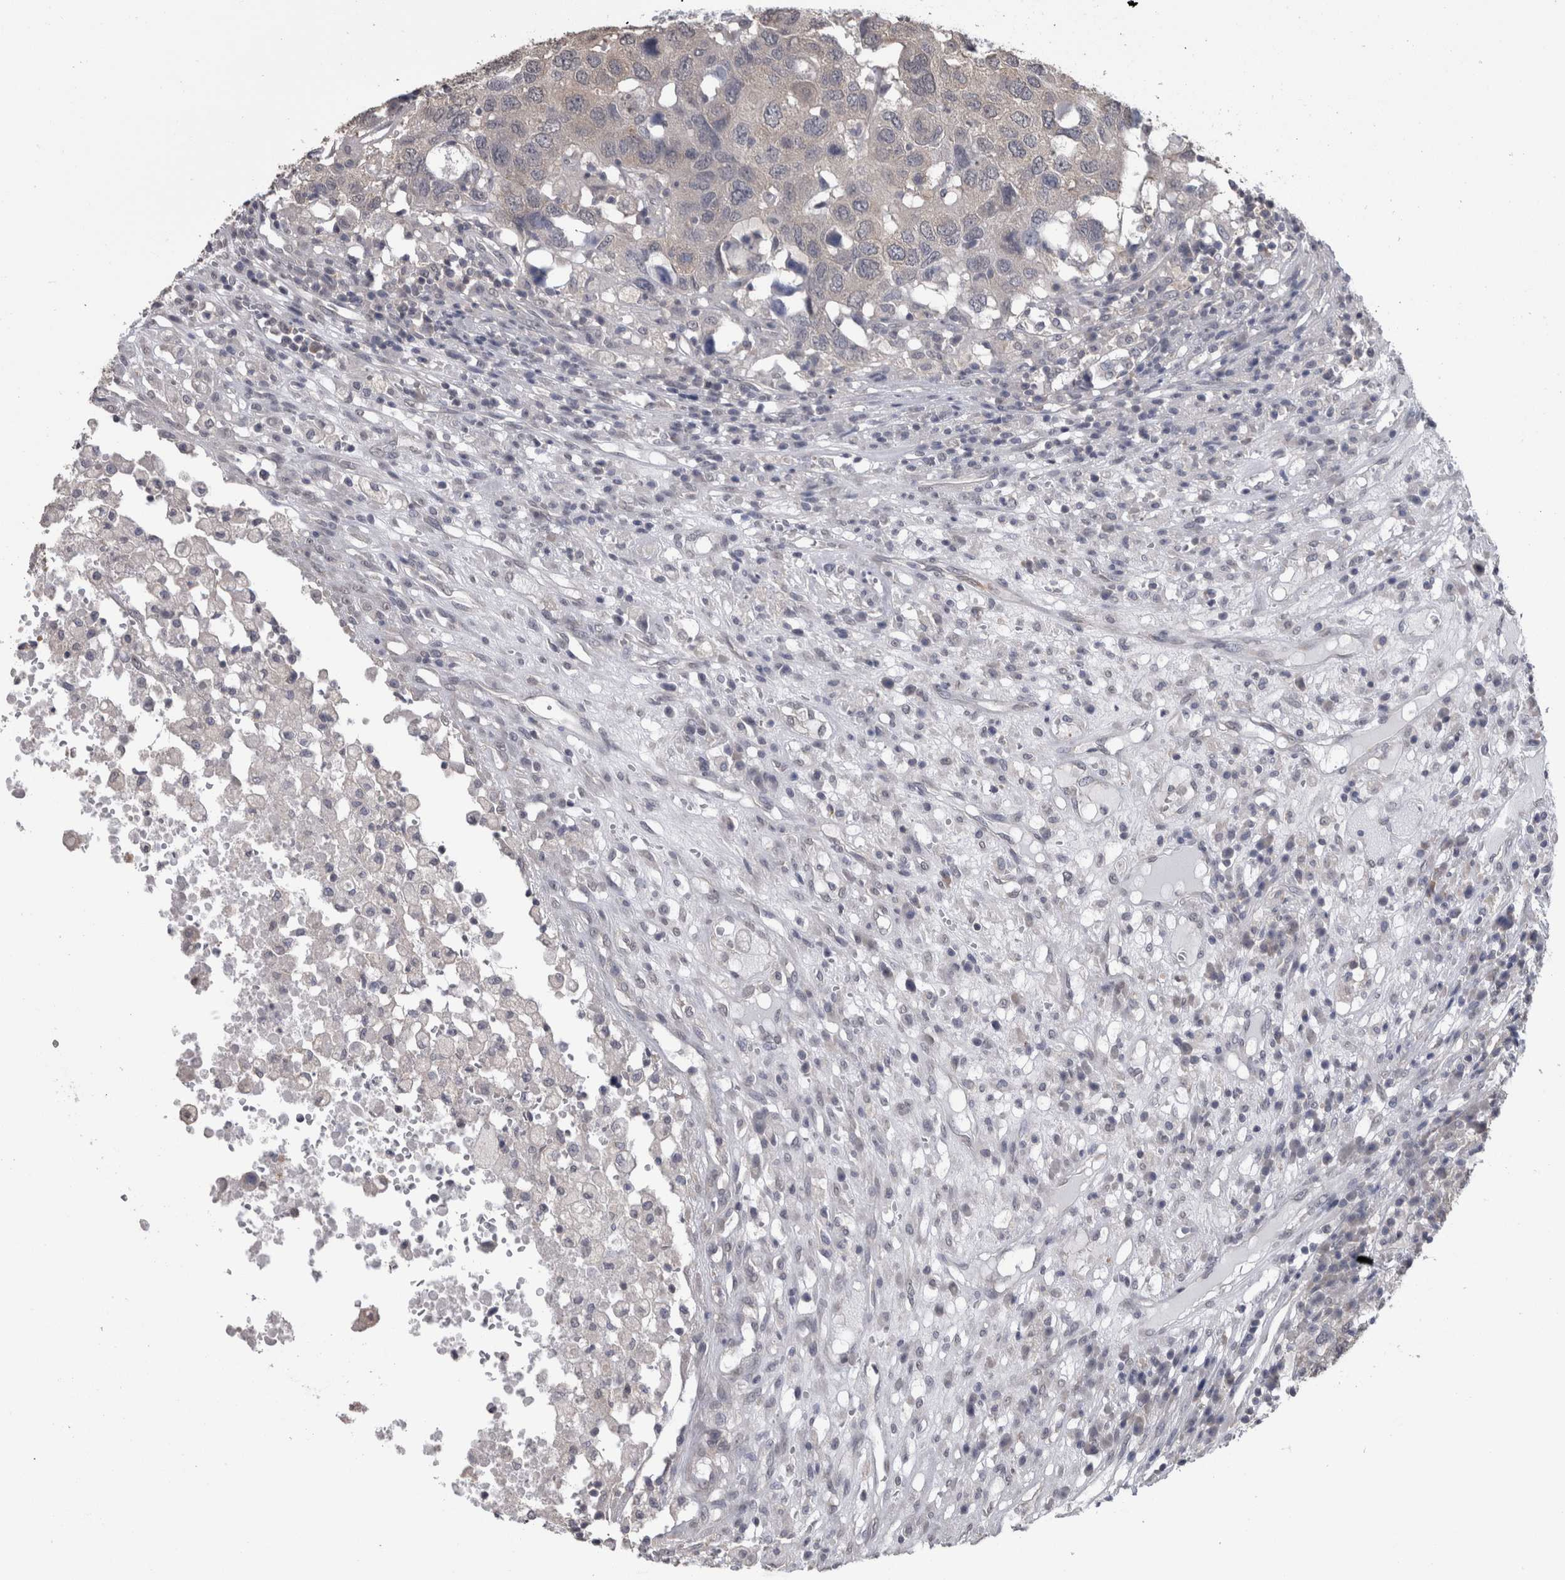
{"staining": {"intensity": "negative", "quantity": "none", "location": "none"}, "tissue": "head and neck cancer", "cell_type": "Tumor cells", "image_type": "cancer", "snomed": [{"axis": "morphology", "description": "Squamous cell carcinoma, NOS"}, {"axis": "topography", "description": "Head-Neck"}], "caption": "Head and neck squamous cell carcinoma was stained to show a protein in brown. There is no significant positivity in tumor cells.", "gene": "DDX6", "patient": {"sex": "male", "age": 66}}